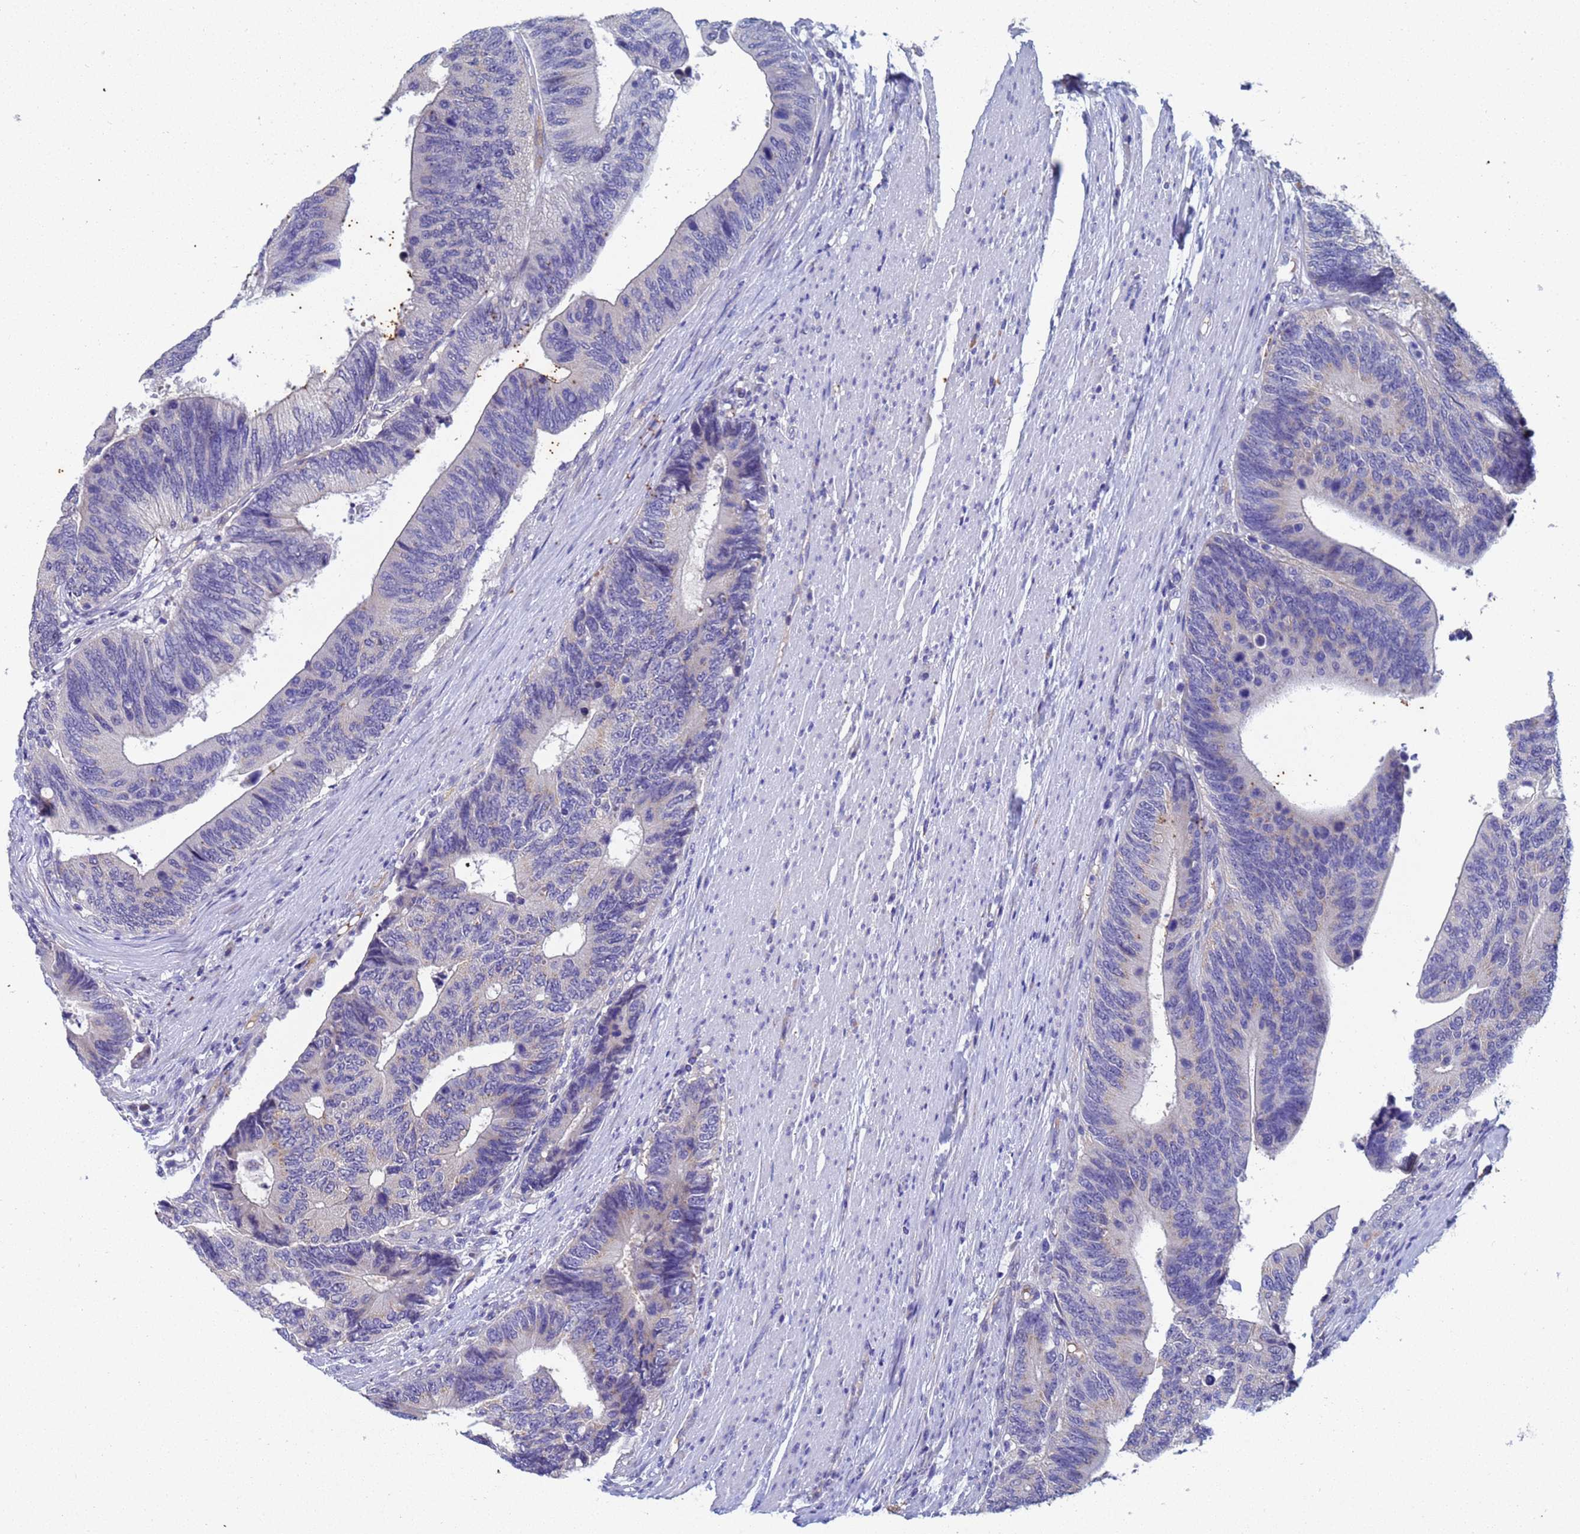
{"staining": {"intensity": "negative", "quantity": "none", "location": "none"}, "tissue": "colorectal cancer", "cell_type": "Tumor cells", "image_type": "cancer", "snomed": [{"axis": "morphology", "description": "Adenocarcinoma, NOS"}, {"axis": "topography", "description": "Colon"}], "caption": "Tumor cells show no significant positivity in colorectal cancer.", "gene": "IHO1", "patient": {"sex": "male", "age": 87}}